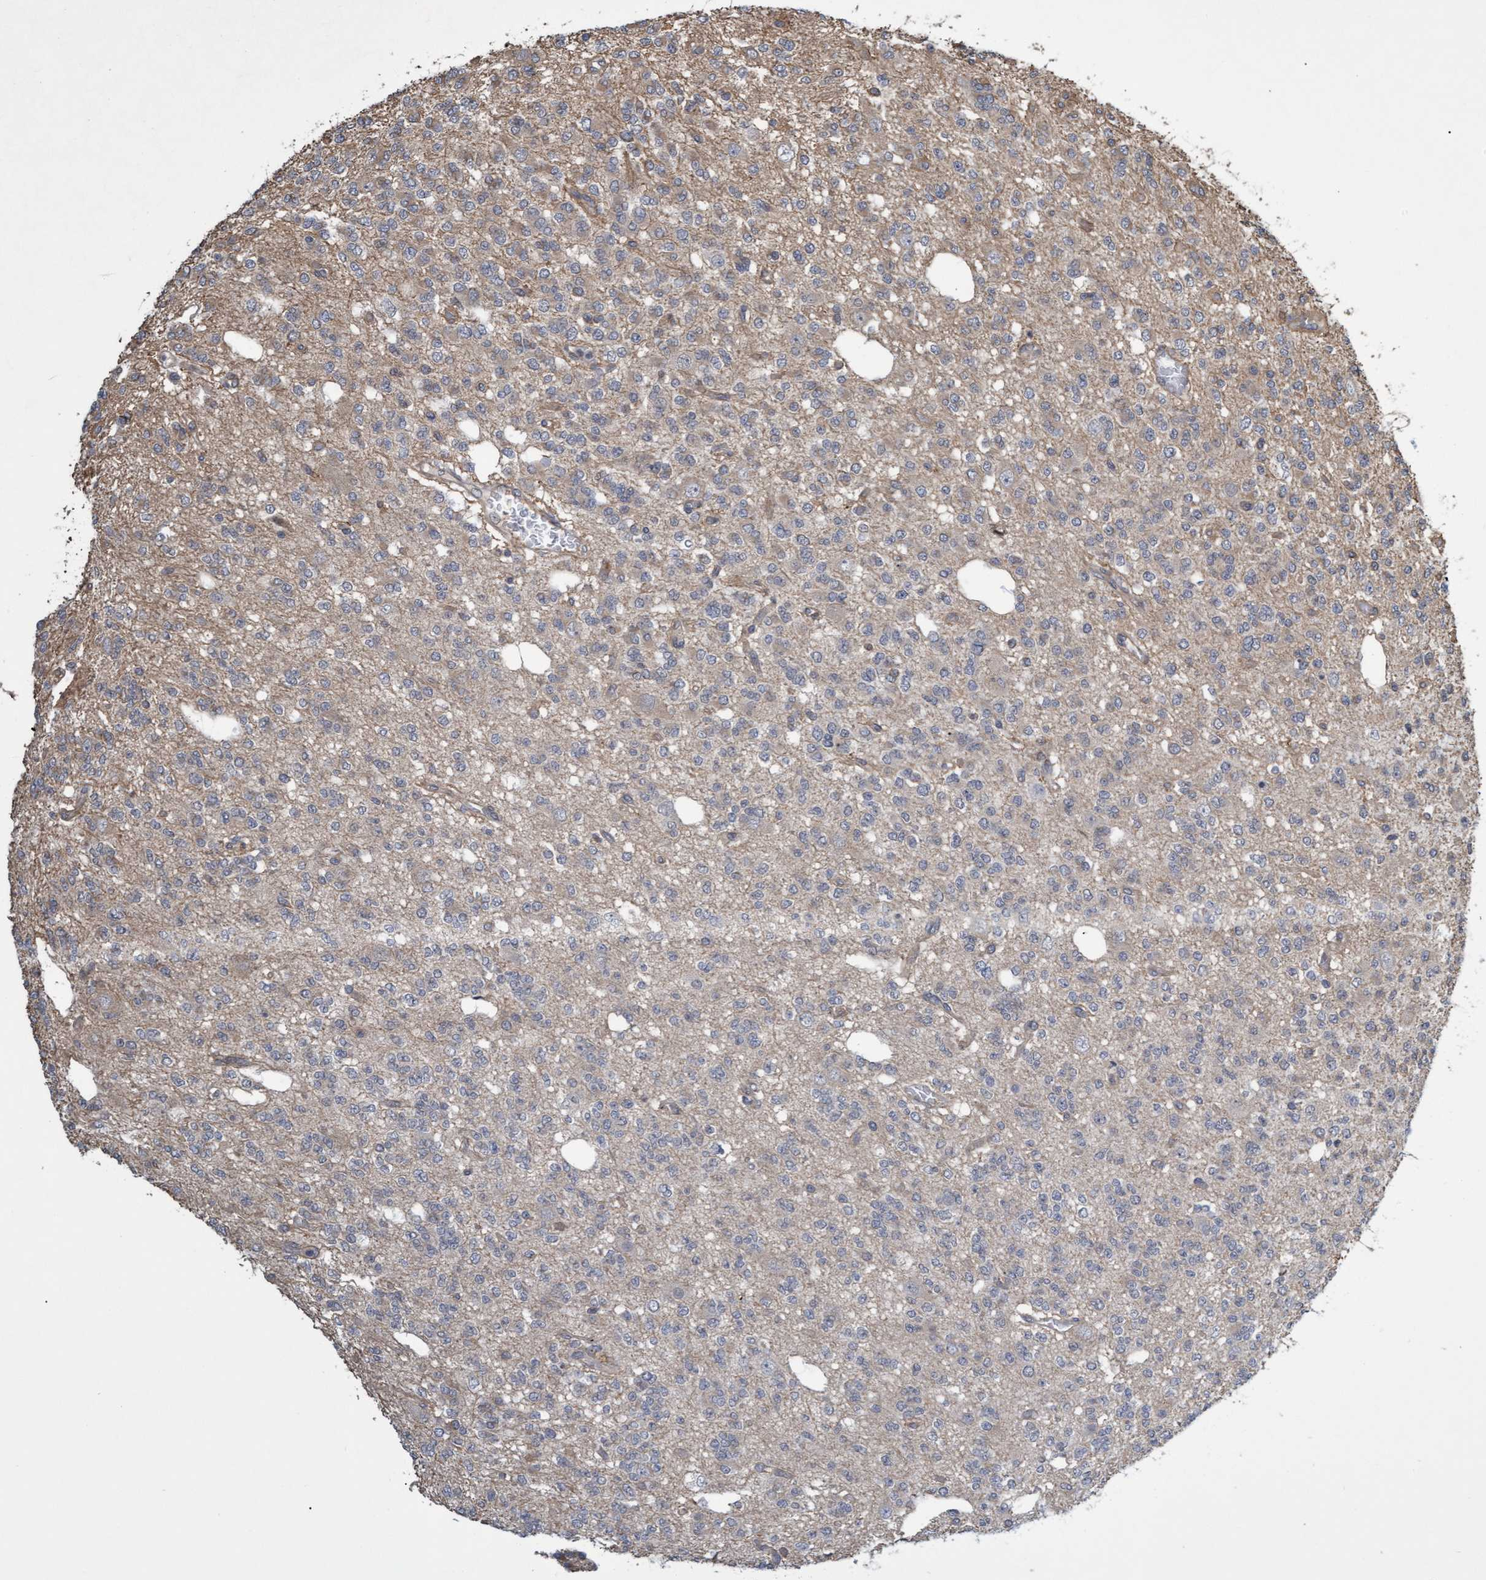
{"staining": {"intensity": "negative", "quantity": "none", "location": "none"}, "tissue": "glioma", "cell_type": "Tumor cells", "image_type": "cancer", "snomed": [{"axis": "morphology", "description": "Glioma, malignant, Low grade"}, {"axis": "topography", "description": "Brain"}], "caption": "Tumor cells are negative for brown protein staining in glioma.", "gene": "TNFRSF10B", "patient": {"sex": "male", "age": 38}}